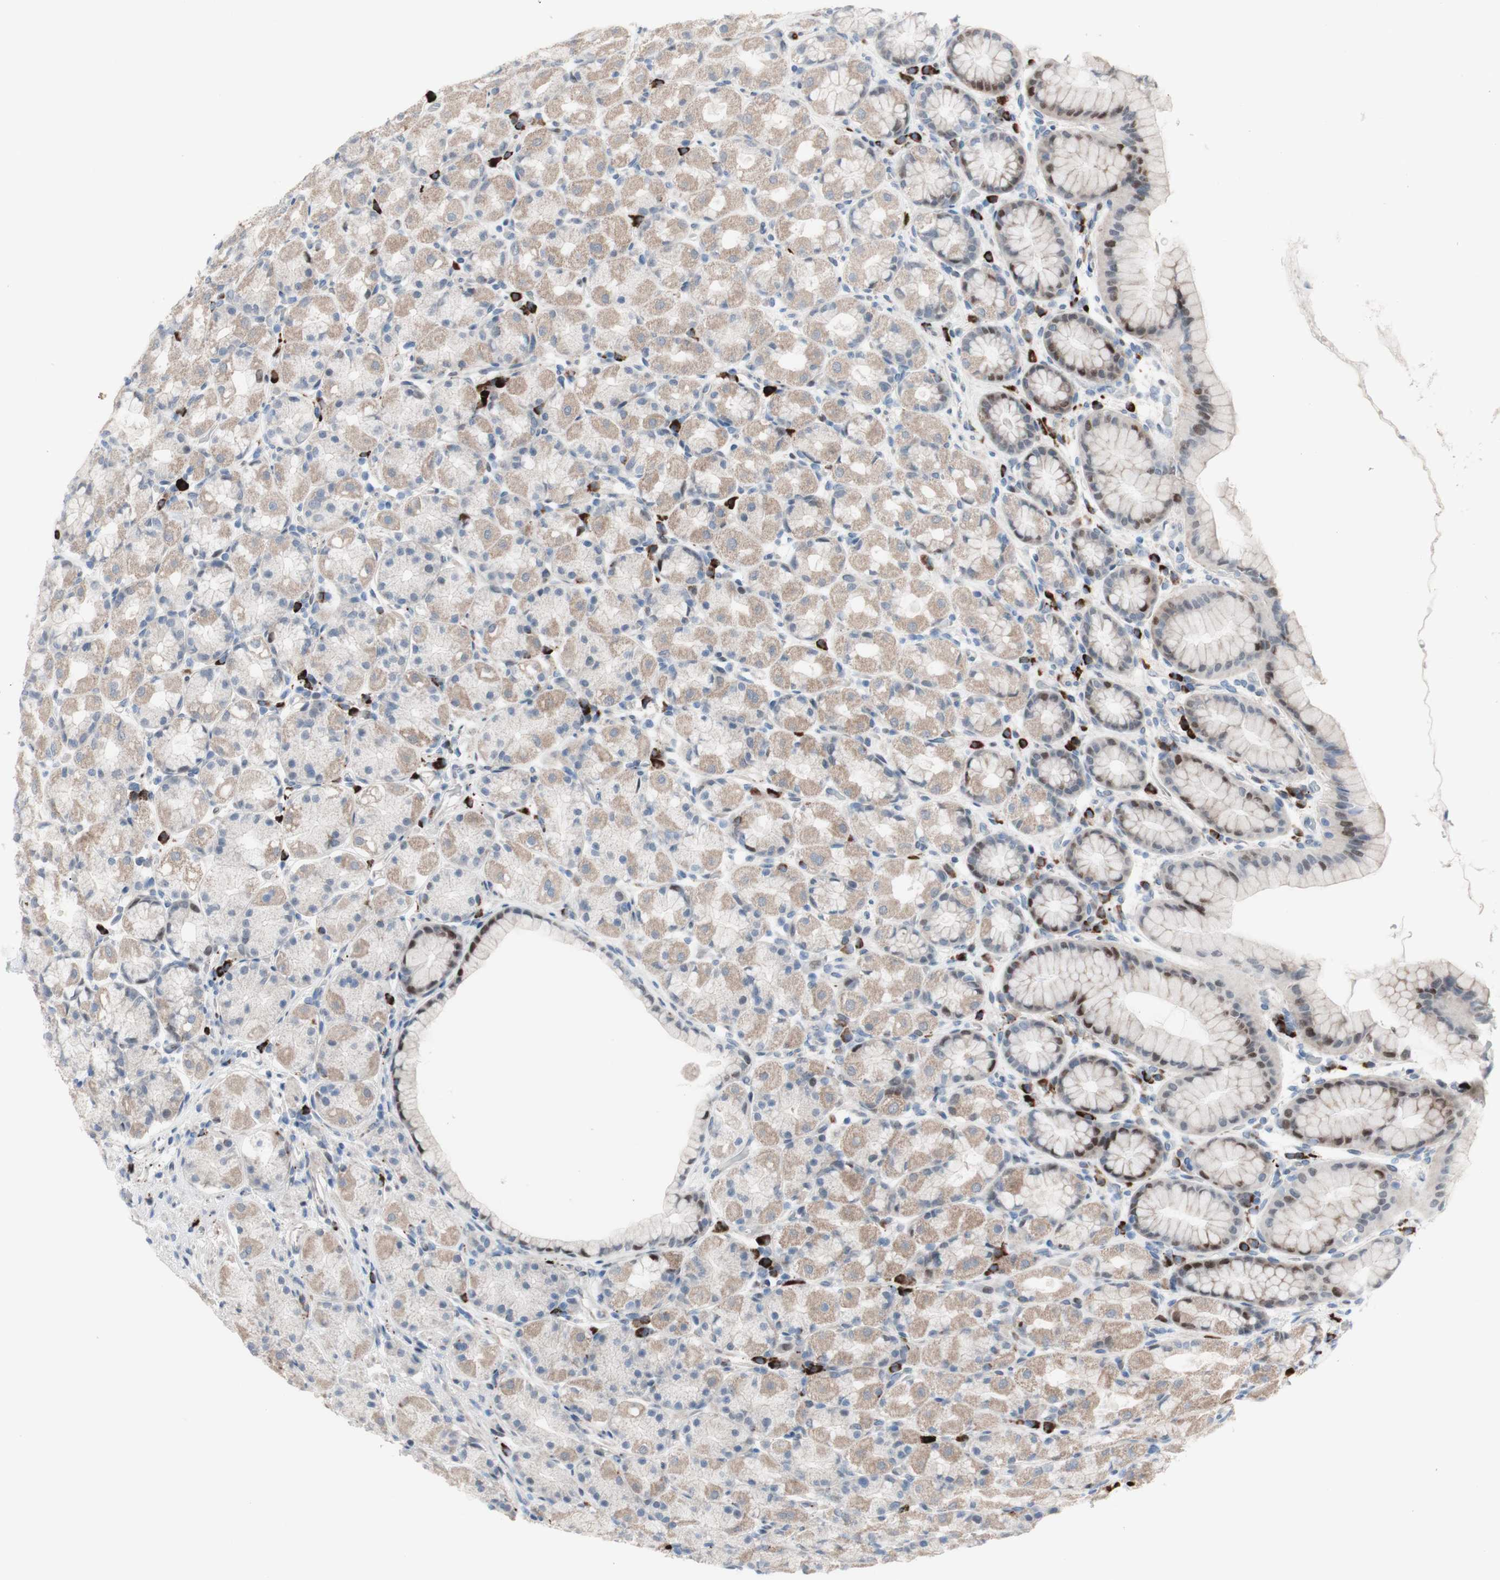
{"staining": {"intensity": "weak", "quantity": "<25%", "location": "nuclear"}, "tissue": "stomach", "cell_type": "Glandular cells", "image_type": "normal", "snomed": [{"axis": "morphology", "description": "Normal tissue, NOS"}, {"axis": "topography", "description": "Stomach, upper"}], "caption": "Stomach stained for a protein using immunohistochemistry (IHC) displays no positivity glandular cells.", "gene": "PHTF2", "patient": {"sex": "male", "age": 68}}